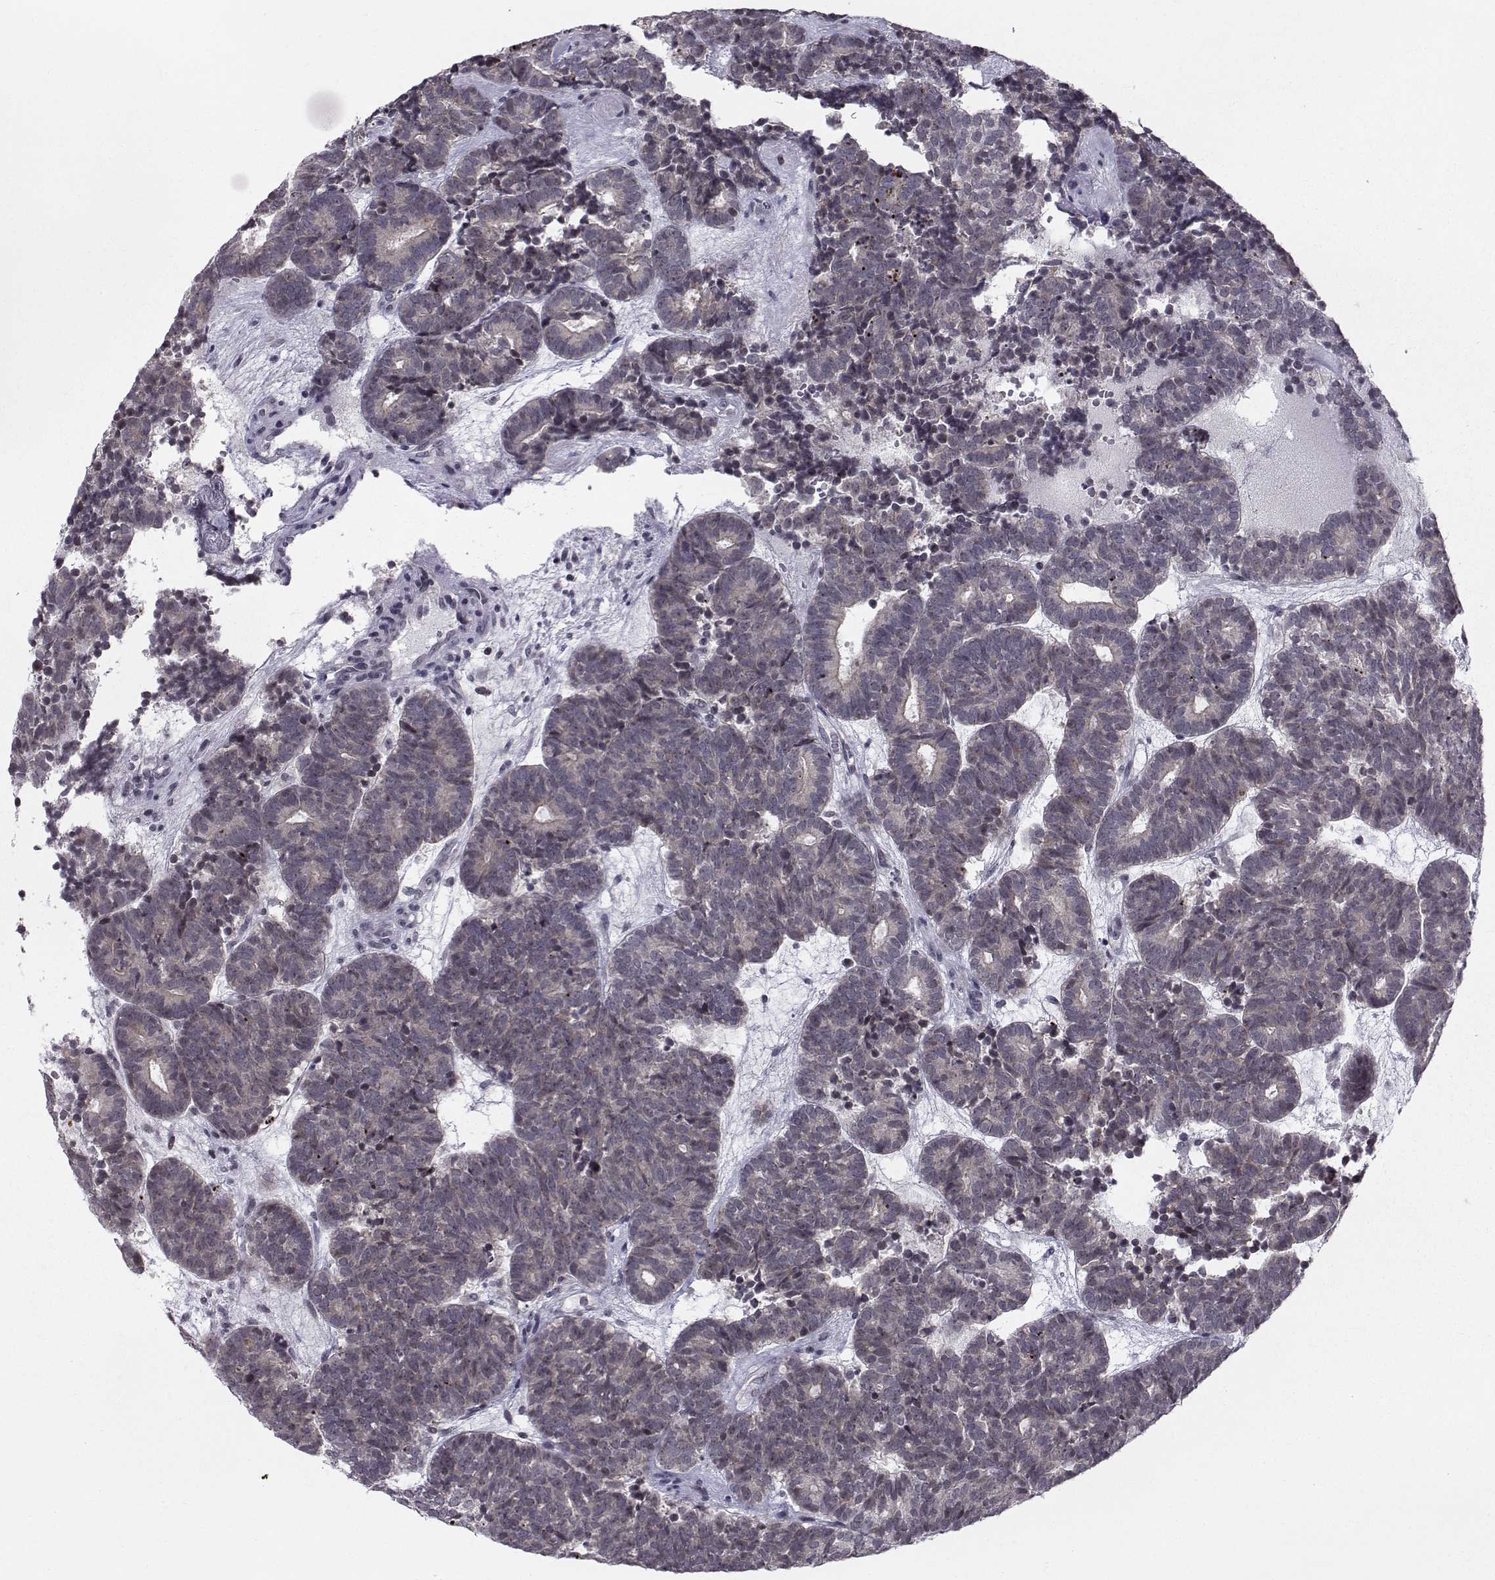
{"staining": {"intensity": "negative", "quantity": "none", "location": "none"}, "tissue": "head and neck cancer", "cell_type": "Tumor cells", "image_type": "cancer", "snomed": [{"axis": "morphology", "description": "Adenocarcinoma, NOS"}, {"axis": "topography", "description": "Head-Neck"}], "caption": "The histopathology image reveals no staining of tumor cells in adenocarcinoma (head and neck). The staining was performed using DAB to visualize the protein expression in brown, while the nuclei were stained in blue with hematoxylin (Magnification: 20x).", "gene": "MARCHF4", "patient": {"sex": "female", "age": 81}}